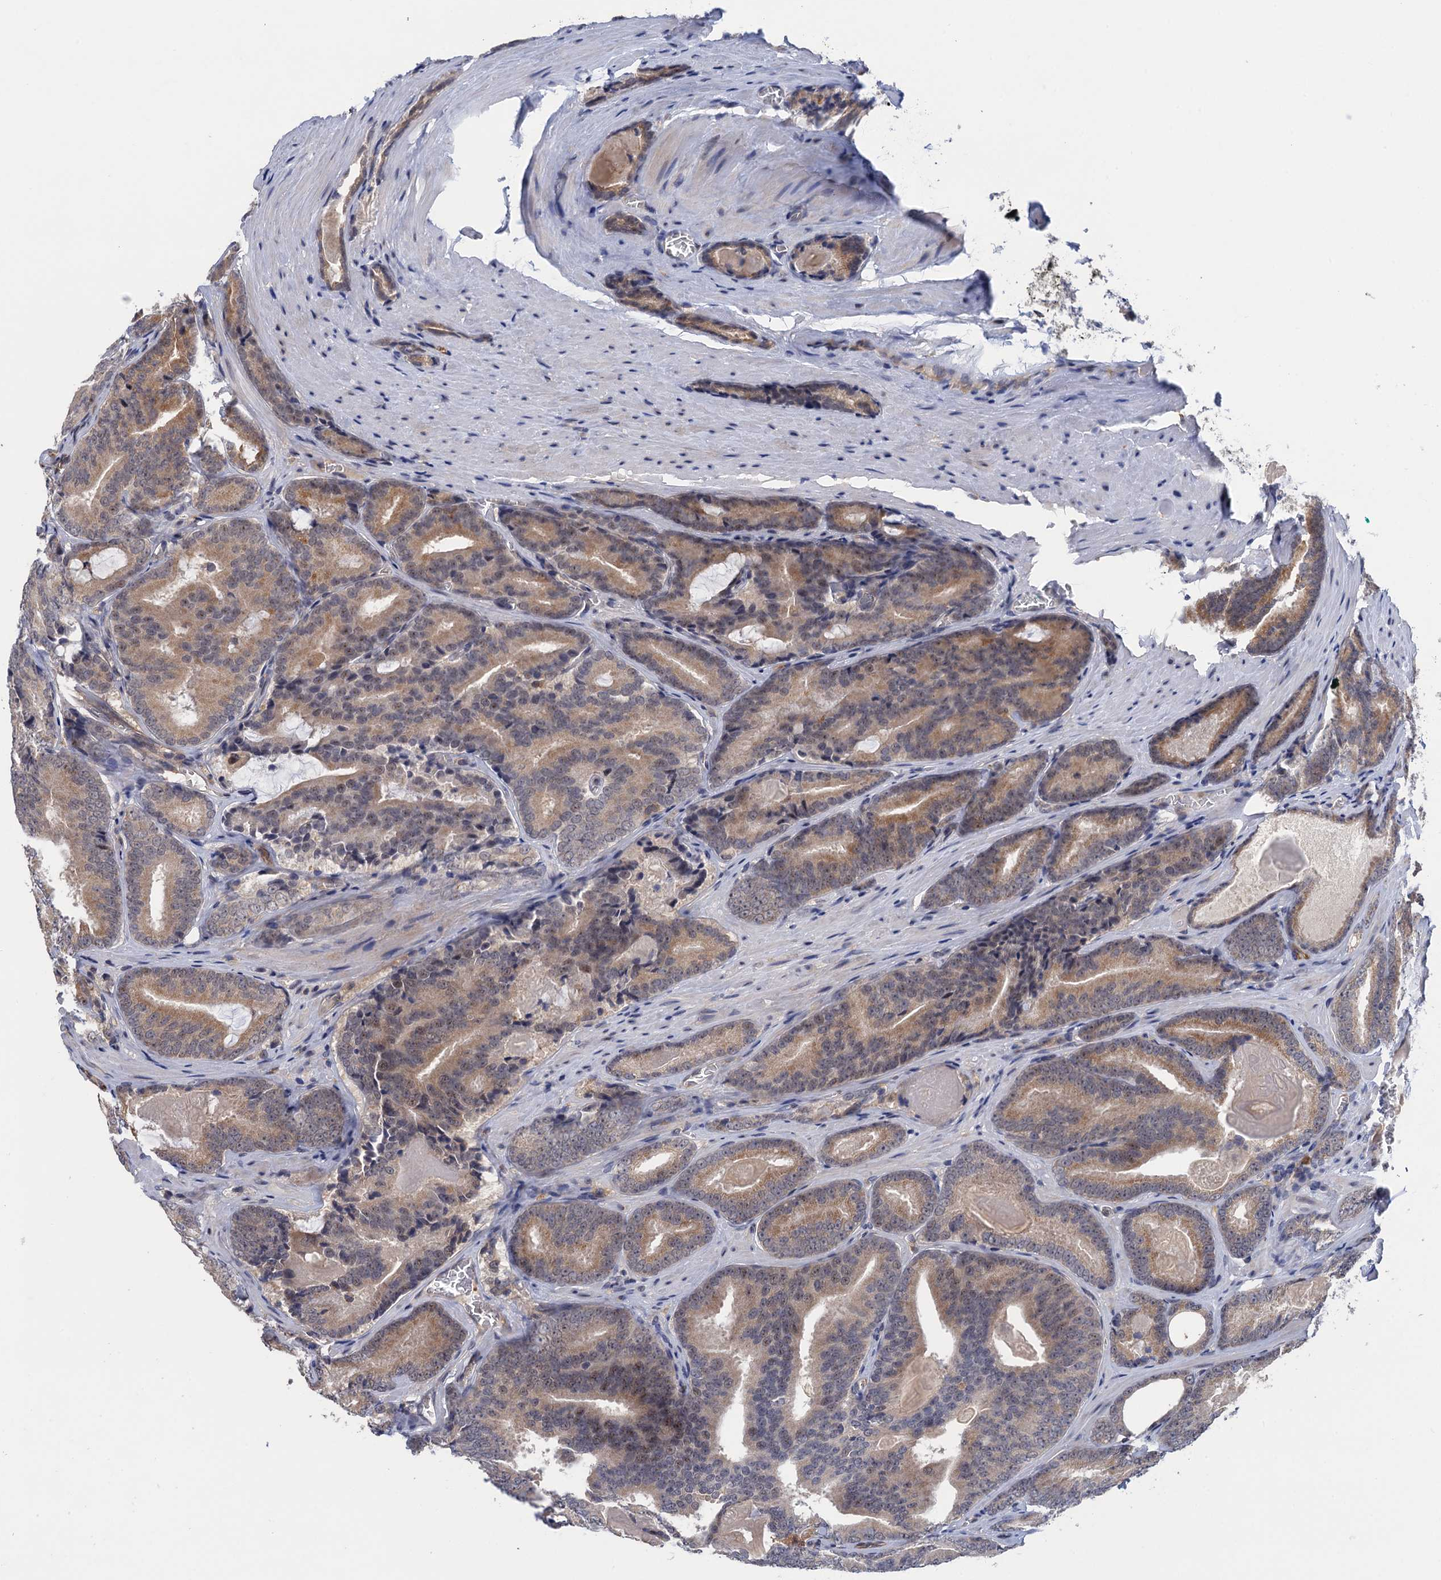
{"staining": {"intensity": "moderate", "quantity": "<25%", "location": "cytoplasmic/membranous"}, "tissue": "prostate cancer", "cell_type": "Tumor cells", "image_type": "cancer", "snomed": [{"axis": "morphology", "description": "Adenocarcinoma, High grade"}, {"axis": "topography", "description": "Prostate"}], "caption": "Tumor cells exhibit low levels of moderate cytoplasmic/membranous staining in about <25% of cells in human prostate cancer (adenocarcinoma (high-grade)).", "gene": "NEK8", "patient": {"sex": "male", "age": 66}}